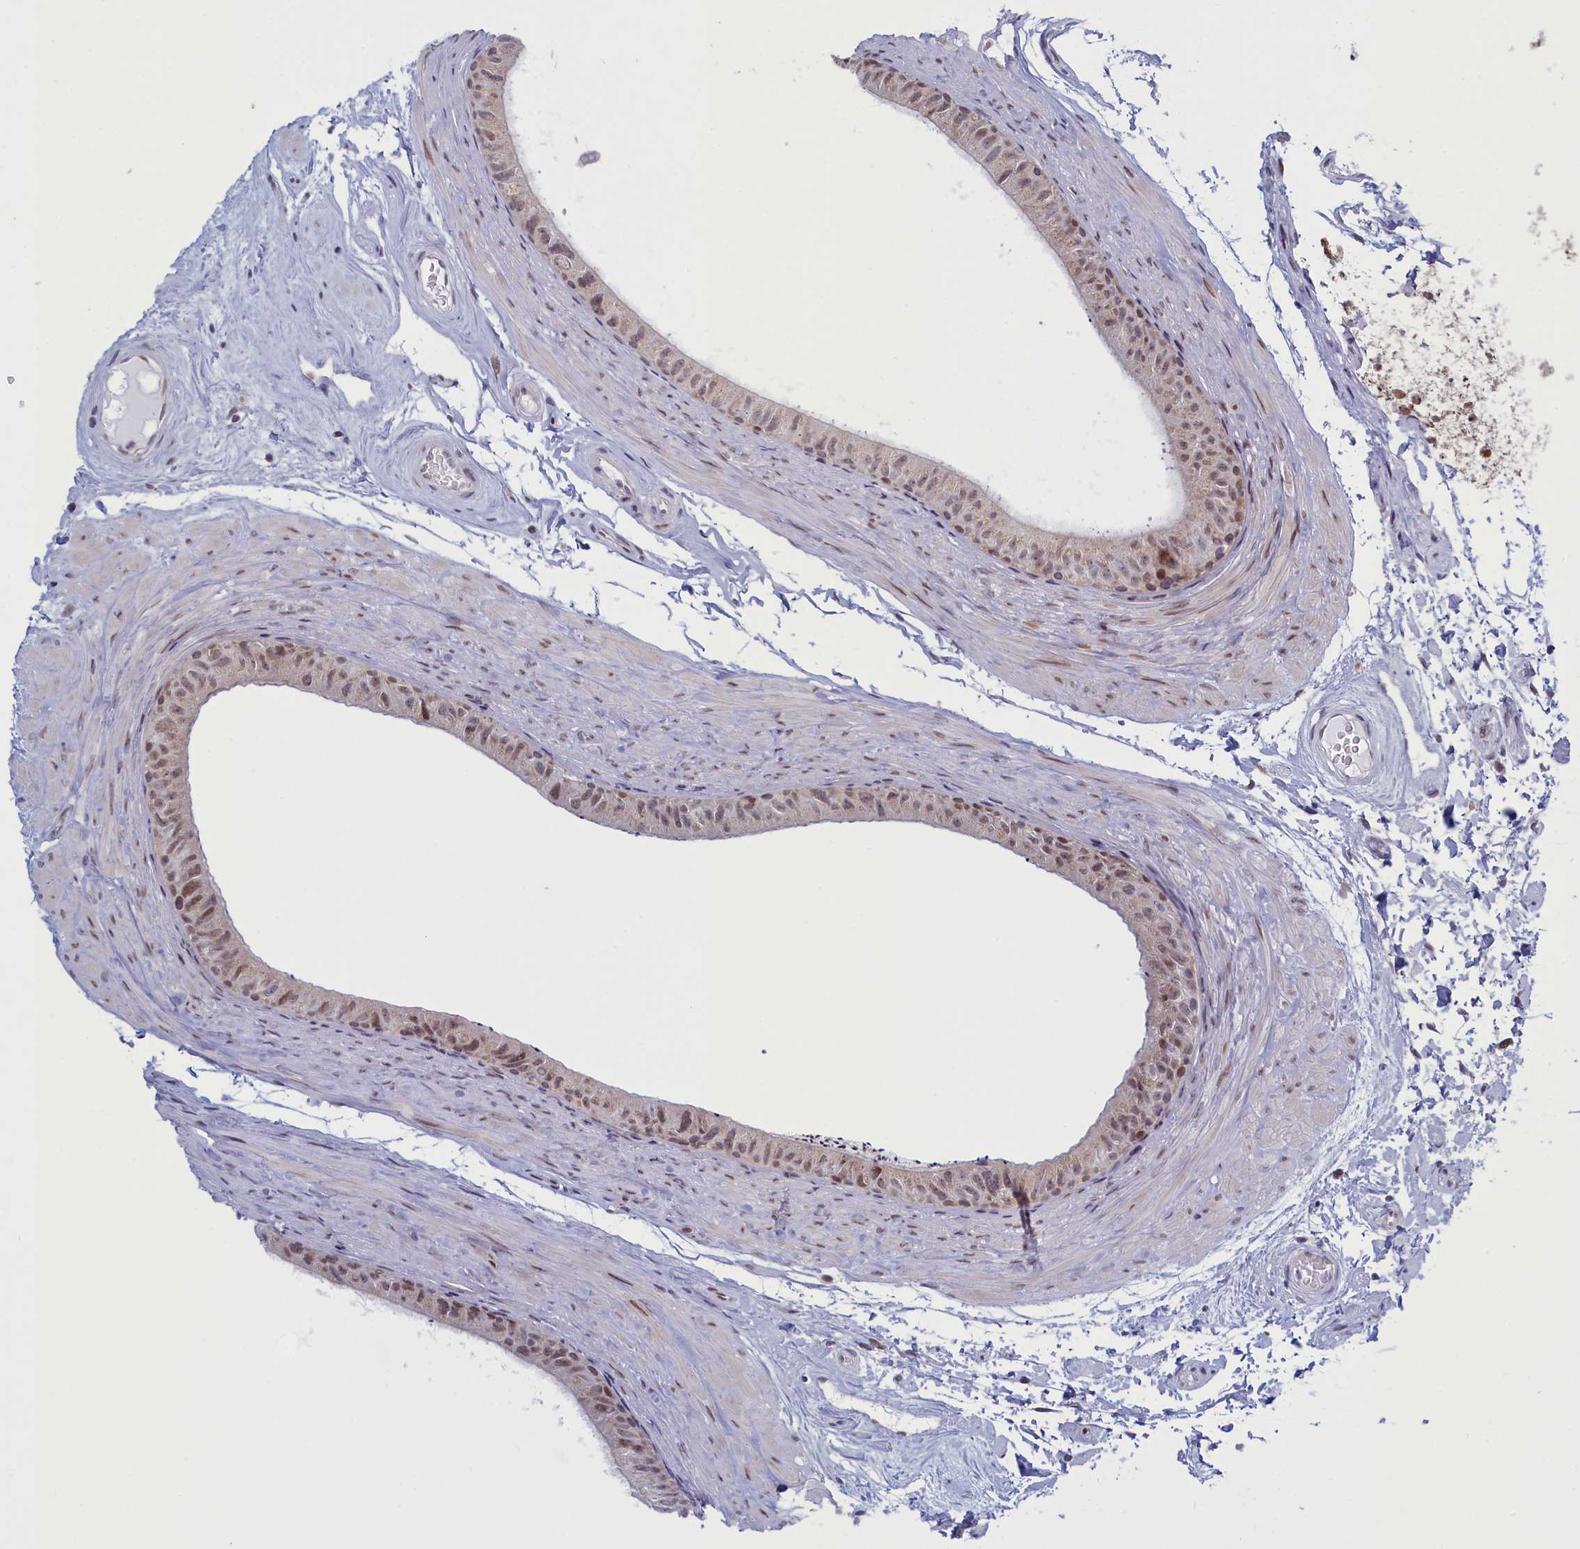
{"staining": {"intensity": "moderate", "quantity": "<25%", "location": "nuclear"}, "tissue": "epididymis", "cell_type": "Glandular cells", "image_type": "normal", "snomed": [{"axis": "morphology", "description": "Normal tissue, NOS"}, {"axis": "topography", "description": "Epididymis"}], "caption": "DAB immunohistochemical staining of normal epididymis displays moderate nuclear protein expression in approximately <25% of glandular cells. Using DAB (3,3'-diaminobenzidine) (brown) and hematoxylin (blue) stains, captured at high magnification using brightfield microscopy.", "gene": "ATF7IP2", "patient": {"sex": "male", "age": 45}}